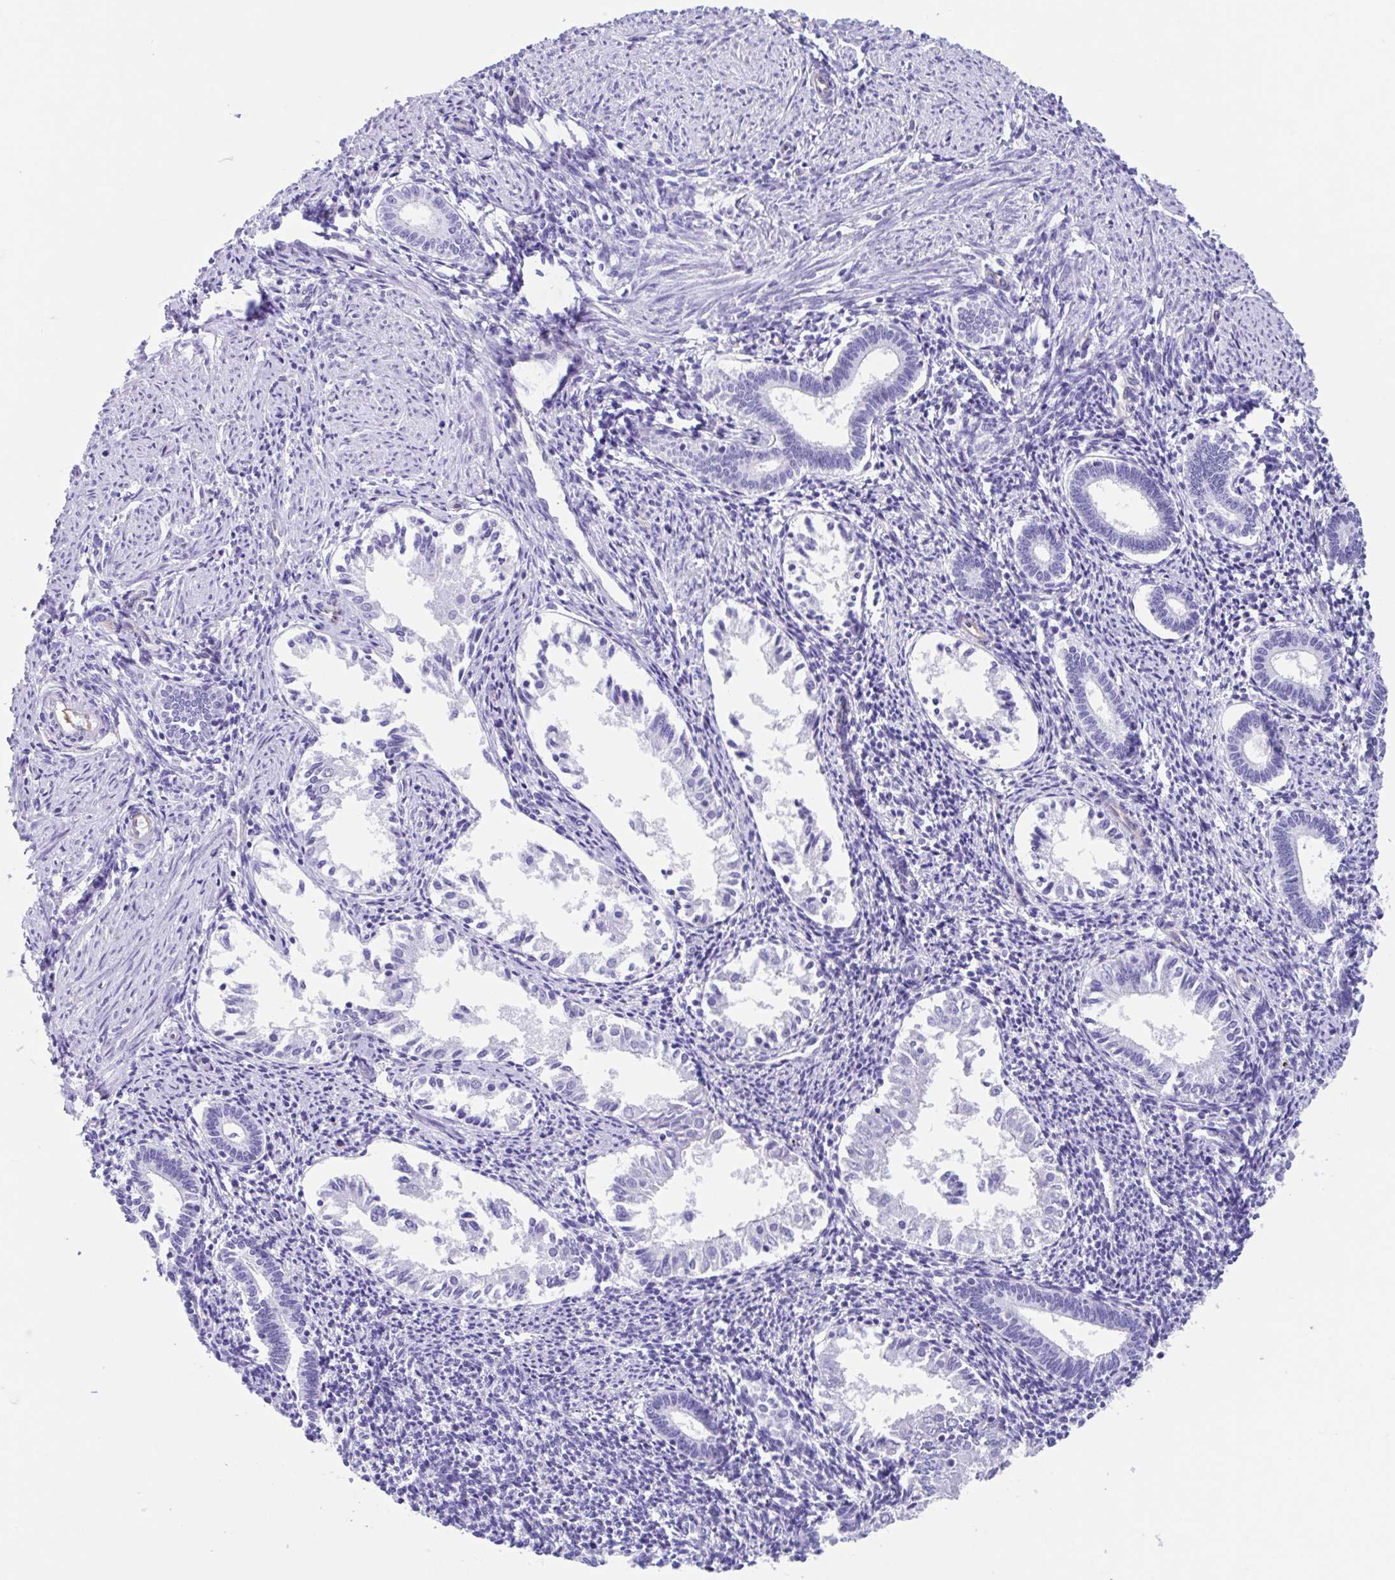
{"staining": {"intensity": "negative", "quantity": "none", "location": "none"}, "tissue": "endometrium", "cell_type": "Cells in endometrial stroma", "image_type": "normal", "snomed": [{"axis": "morphology", "description": "Normal tissue, NOS"}, {"axis": "topography", "description": "Endometrium"}], "caption": "High magnification brightfield microscopy of normal endometrium stained with DAB (3,3'-diaminobenzidine) (brown) and counterstained with hematoxylin (blue): cells in endometrial stroma show no significant staining. (DAB immunohistochemistry, high magnification).", "gene": "FAM107A", "patient": {"sex": "female", "age": 41}}